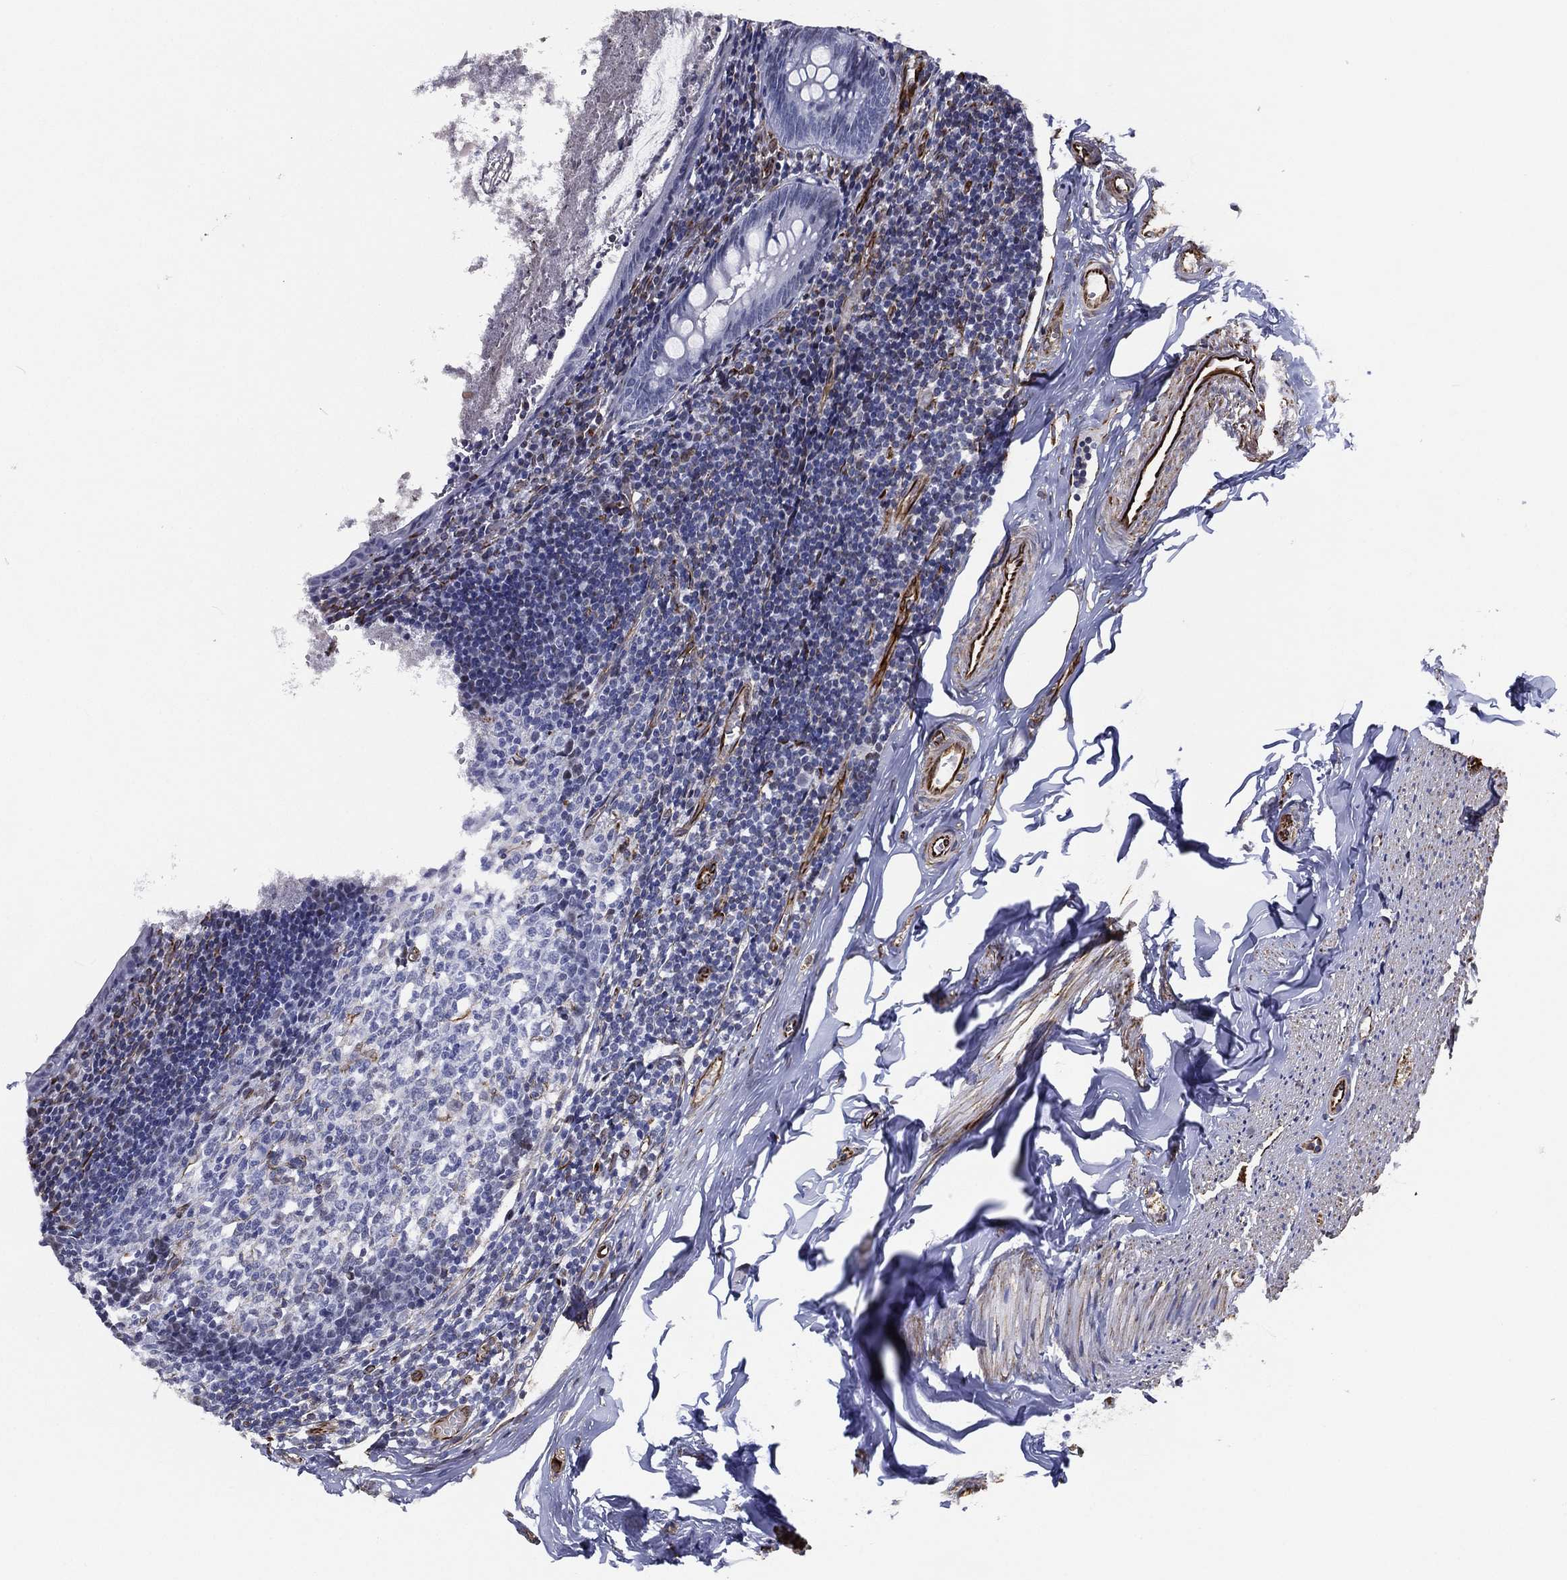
{"staining": {"intensity": "moderate", "quantity": "<25%", "location": "cytoplasmic/membranous"}, "tissue": "appendix", "cell_type": "Glandular cells", "image_type": "normal", "snomed": [{"axis": "morphology", "description": "Normal tissue, NOS"}, {"axis": "topography", "description": "Appendix"}], "caption": "Glandular cells demonstrate low levels of moderate cytoplasmic/membranous positivity in about <25% of cells in benign appendix.", "gene": "MAS1", "patient": {"sex": "female", "age": 23}}